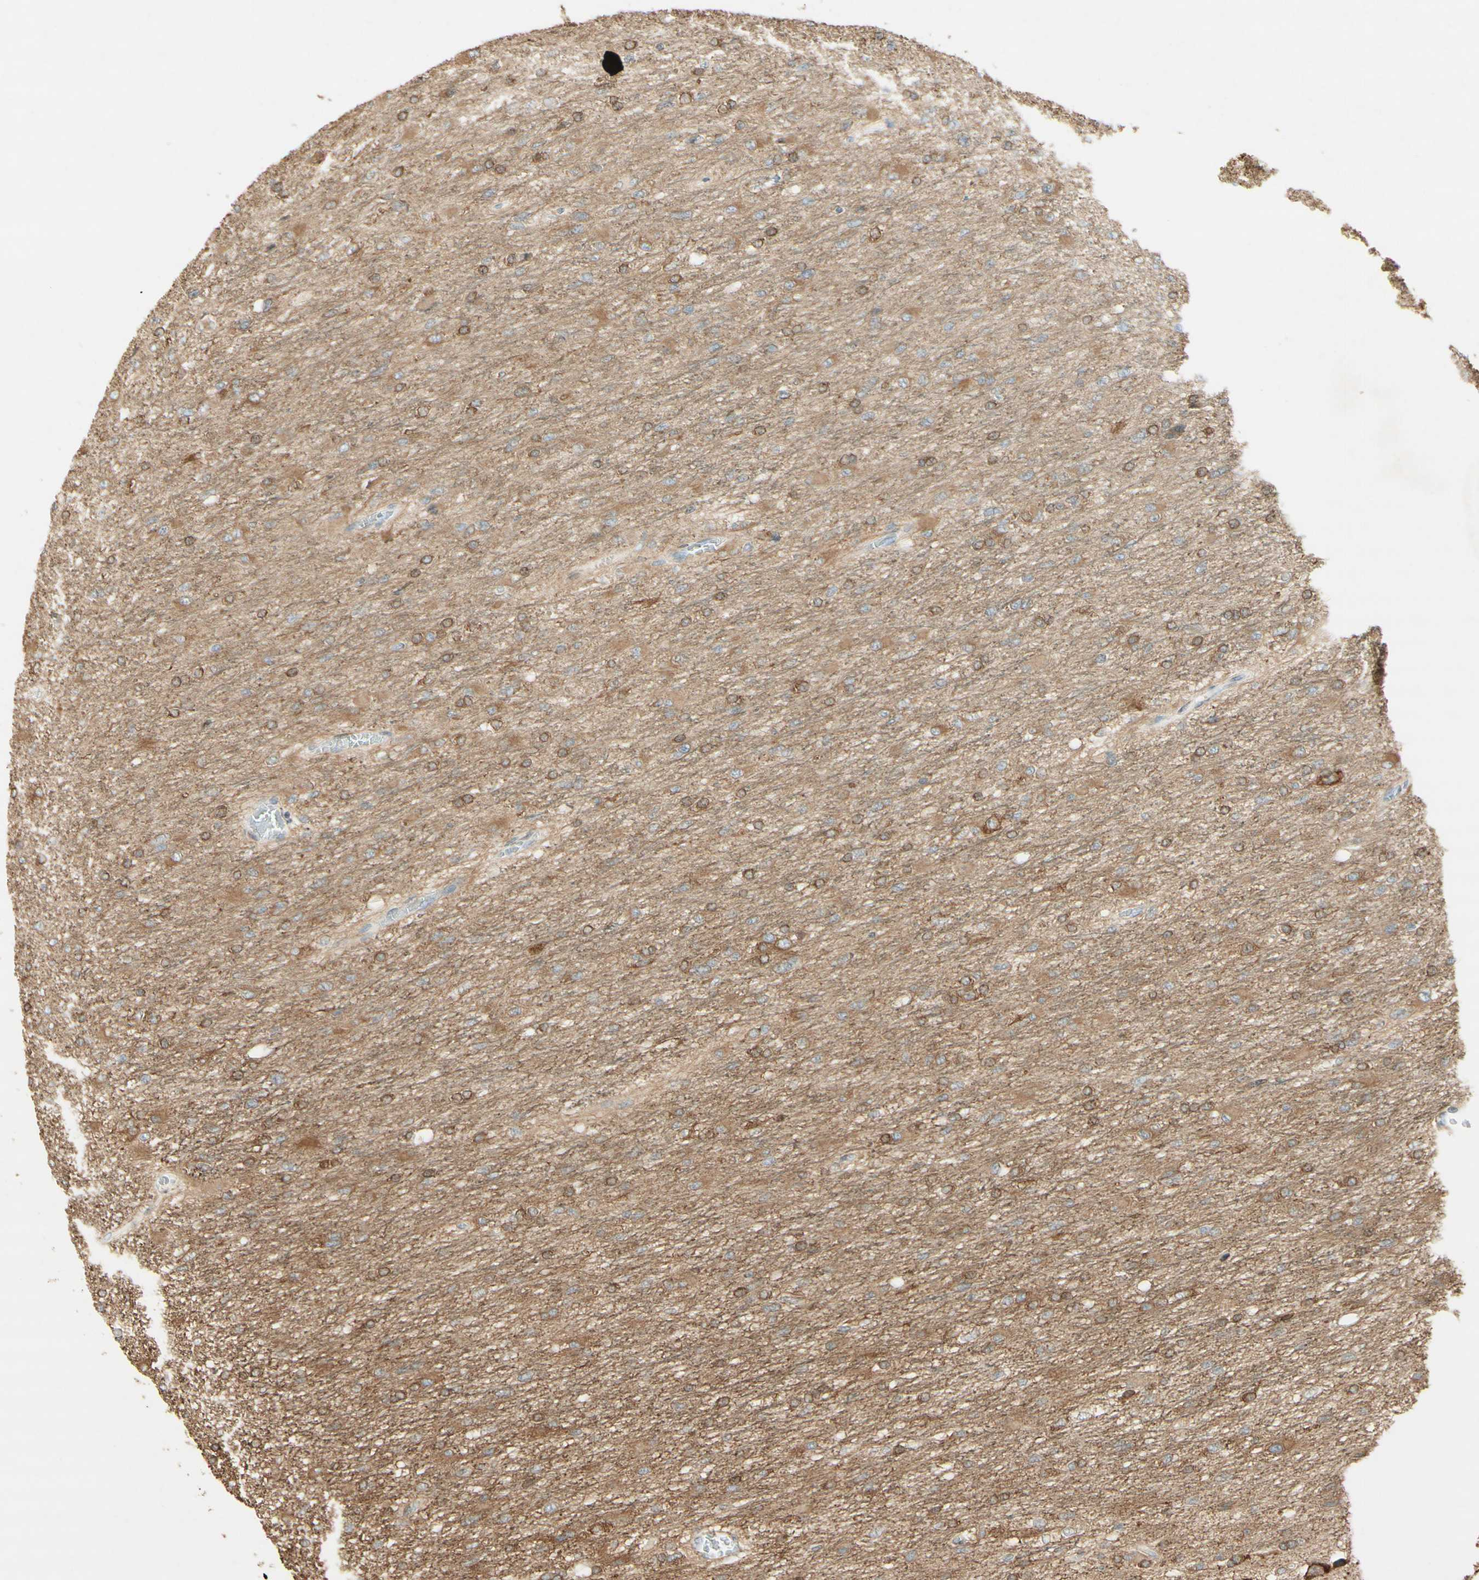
{"staining": {"intensity": "moderate", "quantity": "<25%", "location": "cytoplasmic/membranous"}, "tissue": "glioma", "cell_type": "Tumor cells", "image_type": "cancer", "snomed": [{"axis": "morphology", "description": "Glioma, malignant, High grade"}, {"axis": "topography", "description": "Cerebral cortex"}], "caption": "Human glioma stained with a protein marker demonstrates moderate staining in tumor cells.", "gene": "MAP1B", "patient": {"sex": "female", "age": 36}}